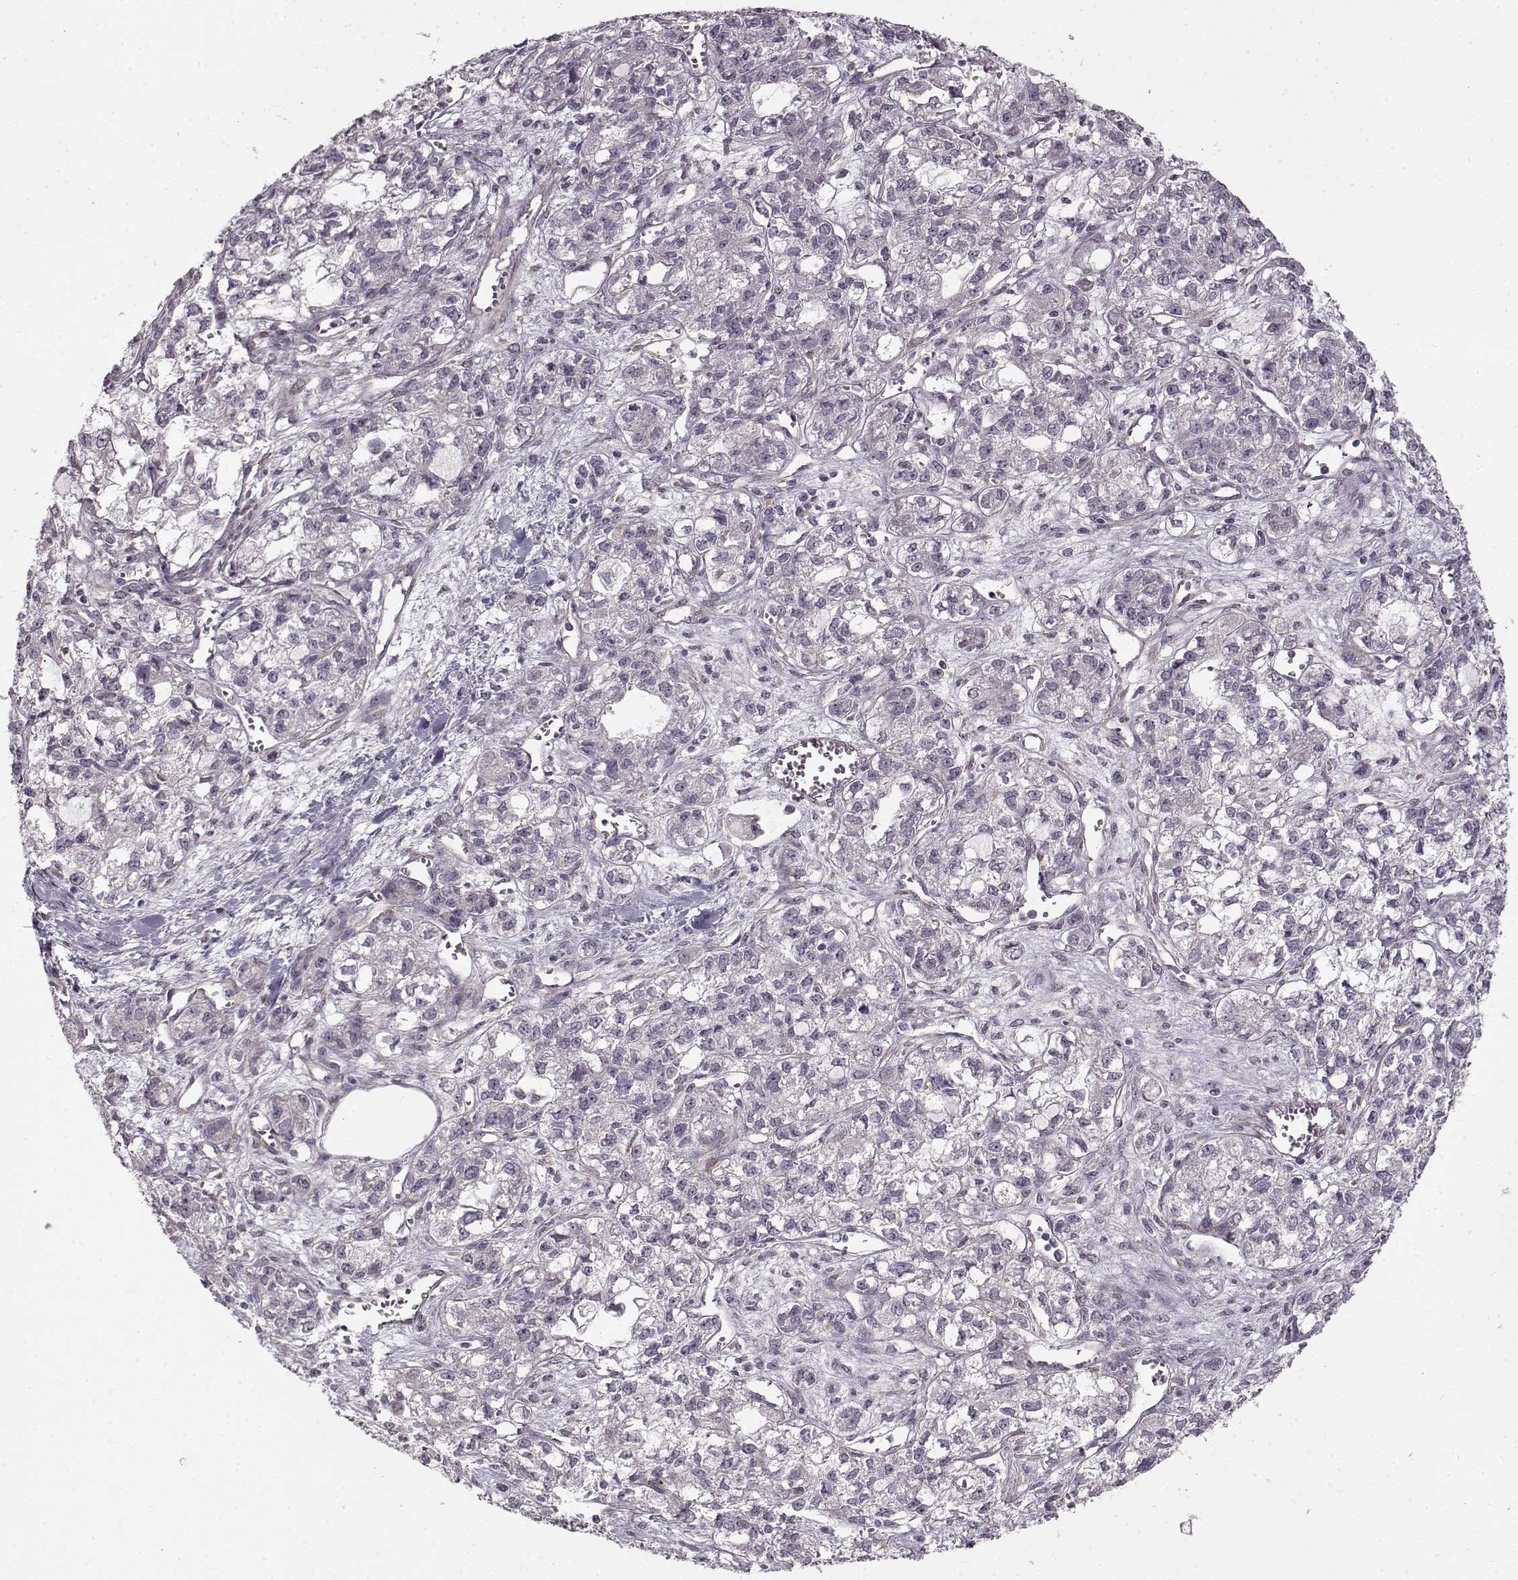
{"staining": {"intensity": "negative", "quantity": "none", "location": "none"}, "tissue": "ovarian cancer", "cell_type": "Tumor cells", "image_type": "cancer", "snomed": [{"axis": "morphology", "description": "Carcinoma, endometroid"}, {"axis": "topography", "description": "Ovary"}], "caption": "Tumor cells show no significant expression in ovarian cancer.", "gene": "LAMB2", "patient": {"sex": "female", "age": 64}}